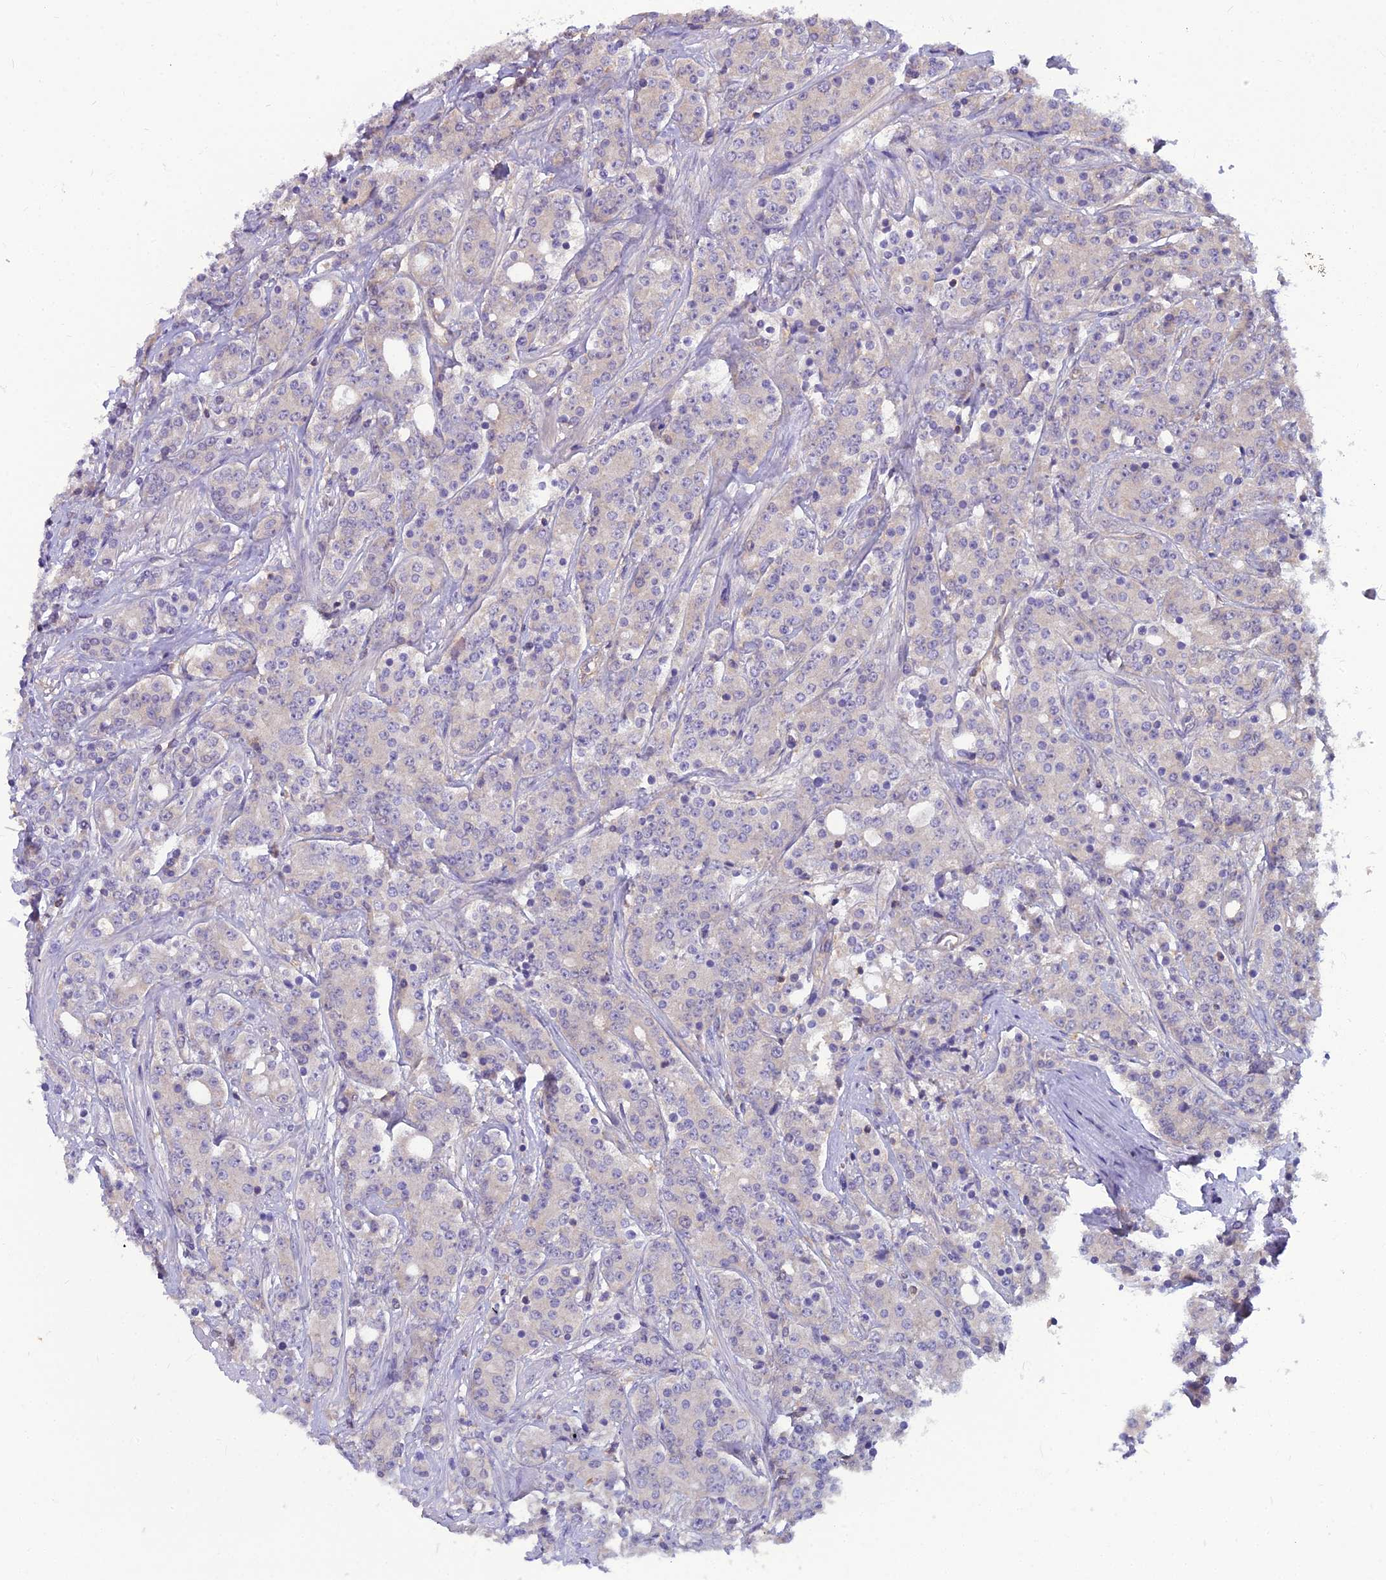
{"staining": {"intensity": "negative", "quantity": "none", "location": "none"}, "tissue": "prostate cancer", "cell_type": "Tumor cells", "image_type": "cancer", "snomed": [{"axis": "morphology", "description": "Adenocarcinoma, High grade"}, {"axis": "topography", "description": "Prostate"}], "caption": "This histopathology image is of prostate adenocarcinoma (high-grade) stained with IHC to label a protein in brown with the nuclei are counter-stained blue. There is no expression in tumor cells.", "gene": "MVD", "patient": {"sex": "male", "age": 62}}